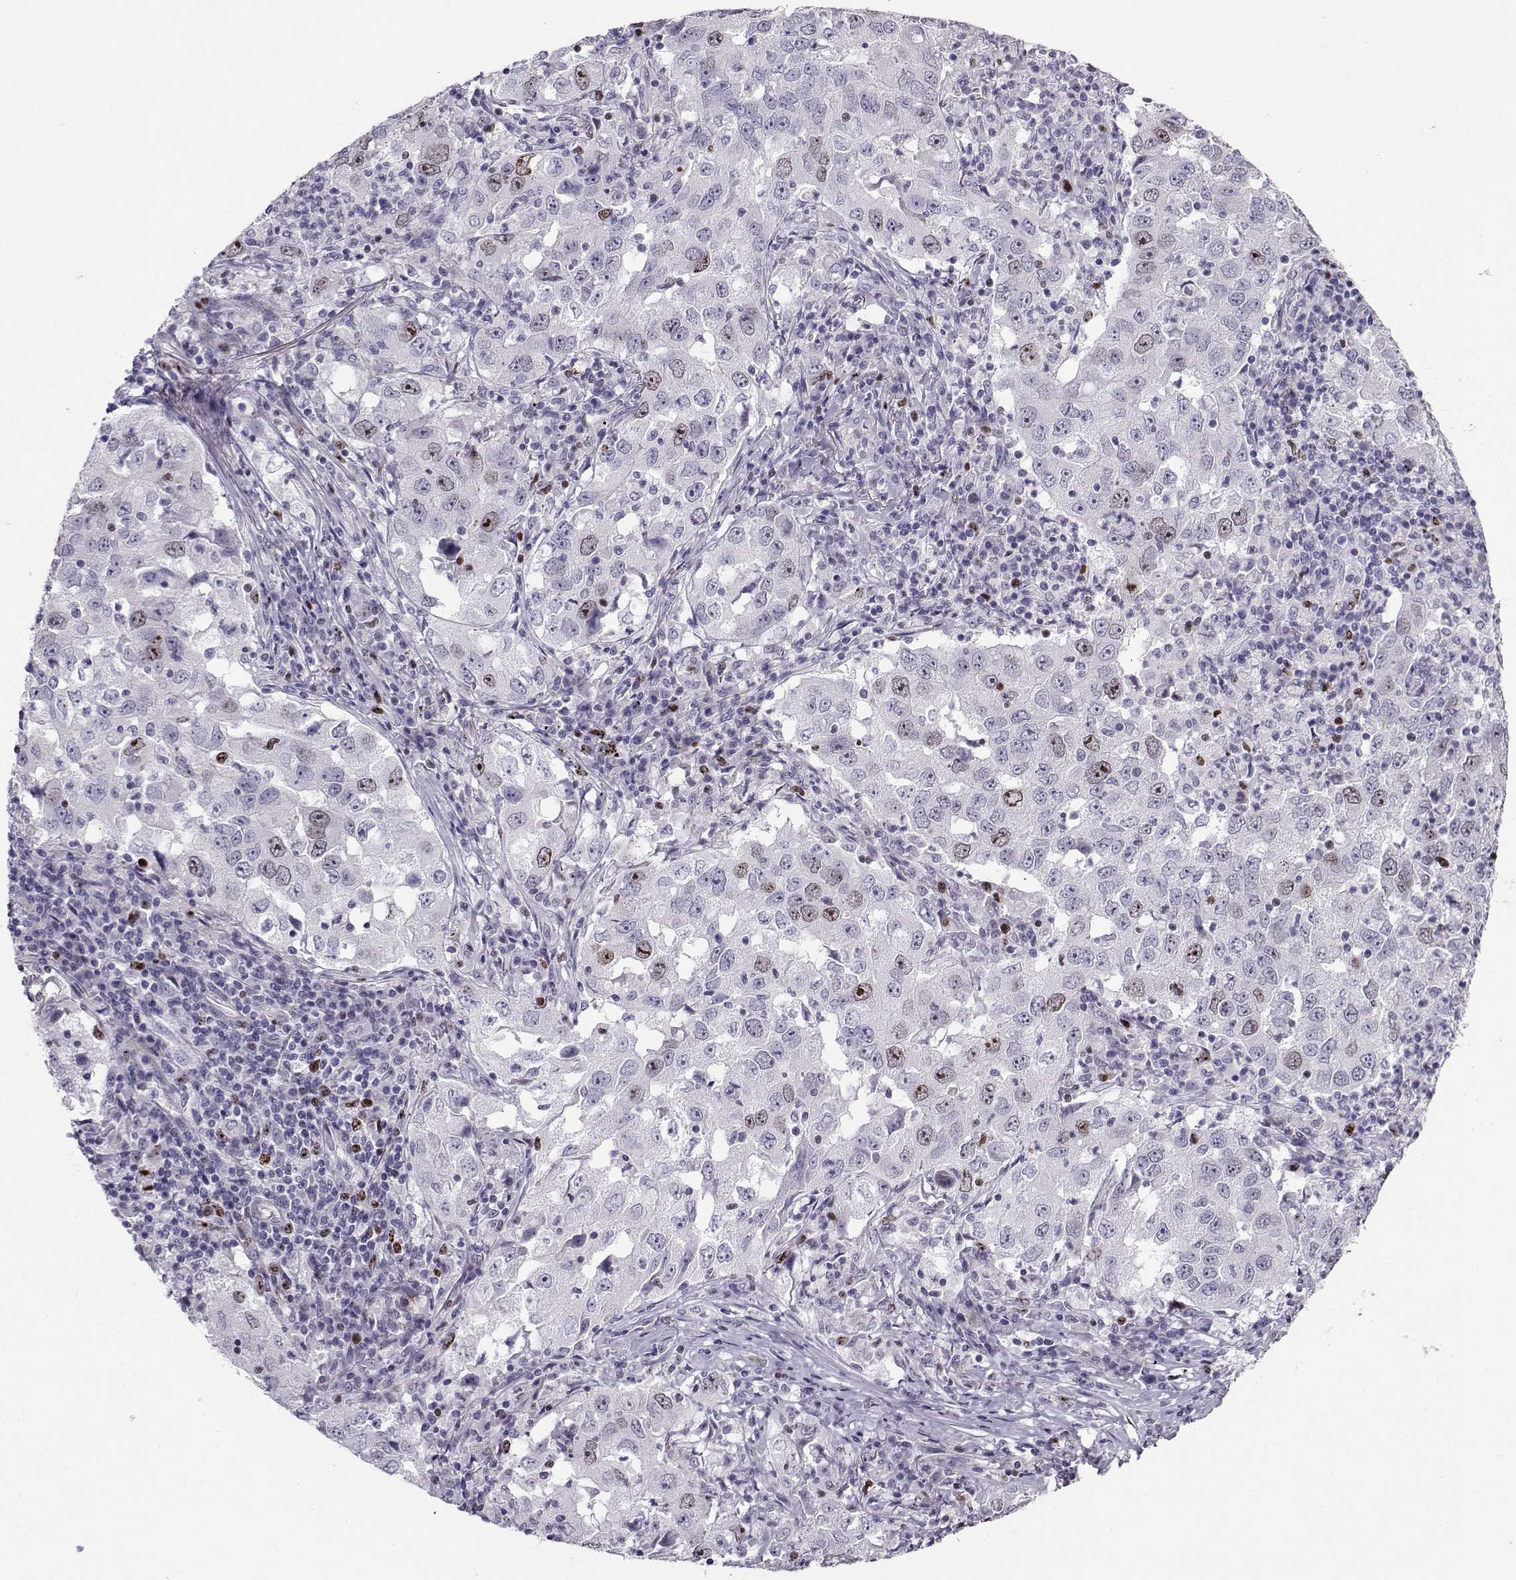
{"staining": {"intensity": "weak", "quantity": "<25%", "location": "nuclear"}, "tissue": "lung cancer", "cell_type": "Tumor cells", "image_type": "cancer", "snomed": [{"axis": "morphology", "description": "Adenocarcinoma, NOS"}, {"axis": "topography", "description": "Lung"}], "caption": "Tumor cells show no significant positivity in lung adenocarcinoma. (Brightfield microscopy of DAB (3,3'-diaminobenzidine) immunohistochemistry at high magnification).", "gene": "NPW", "patient": {"sex": "male", "age": 73}}